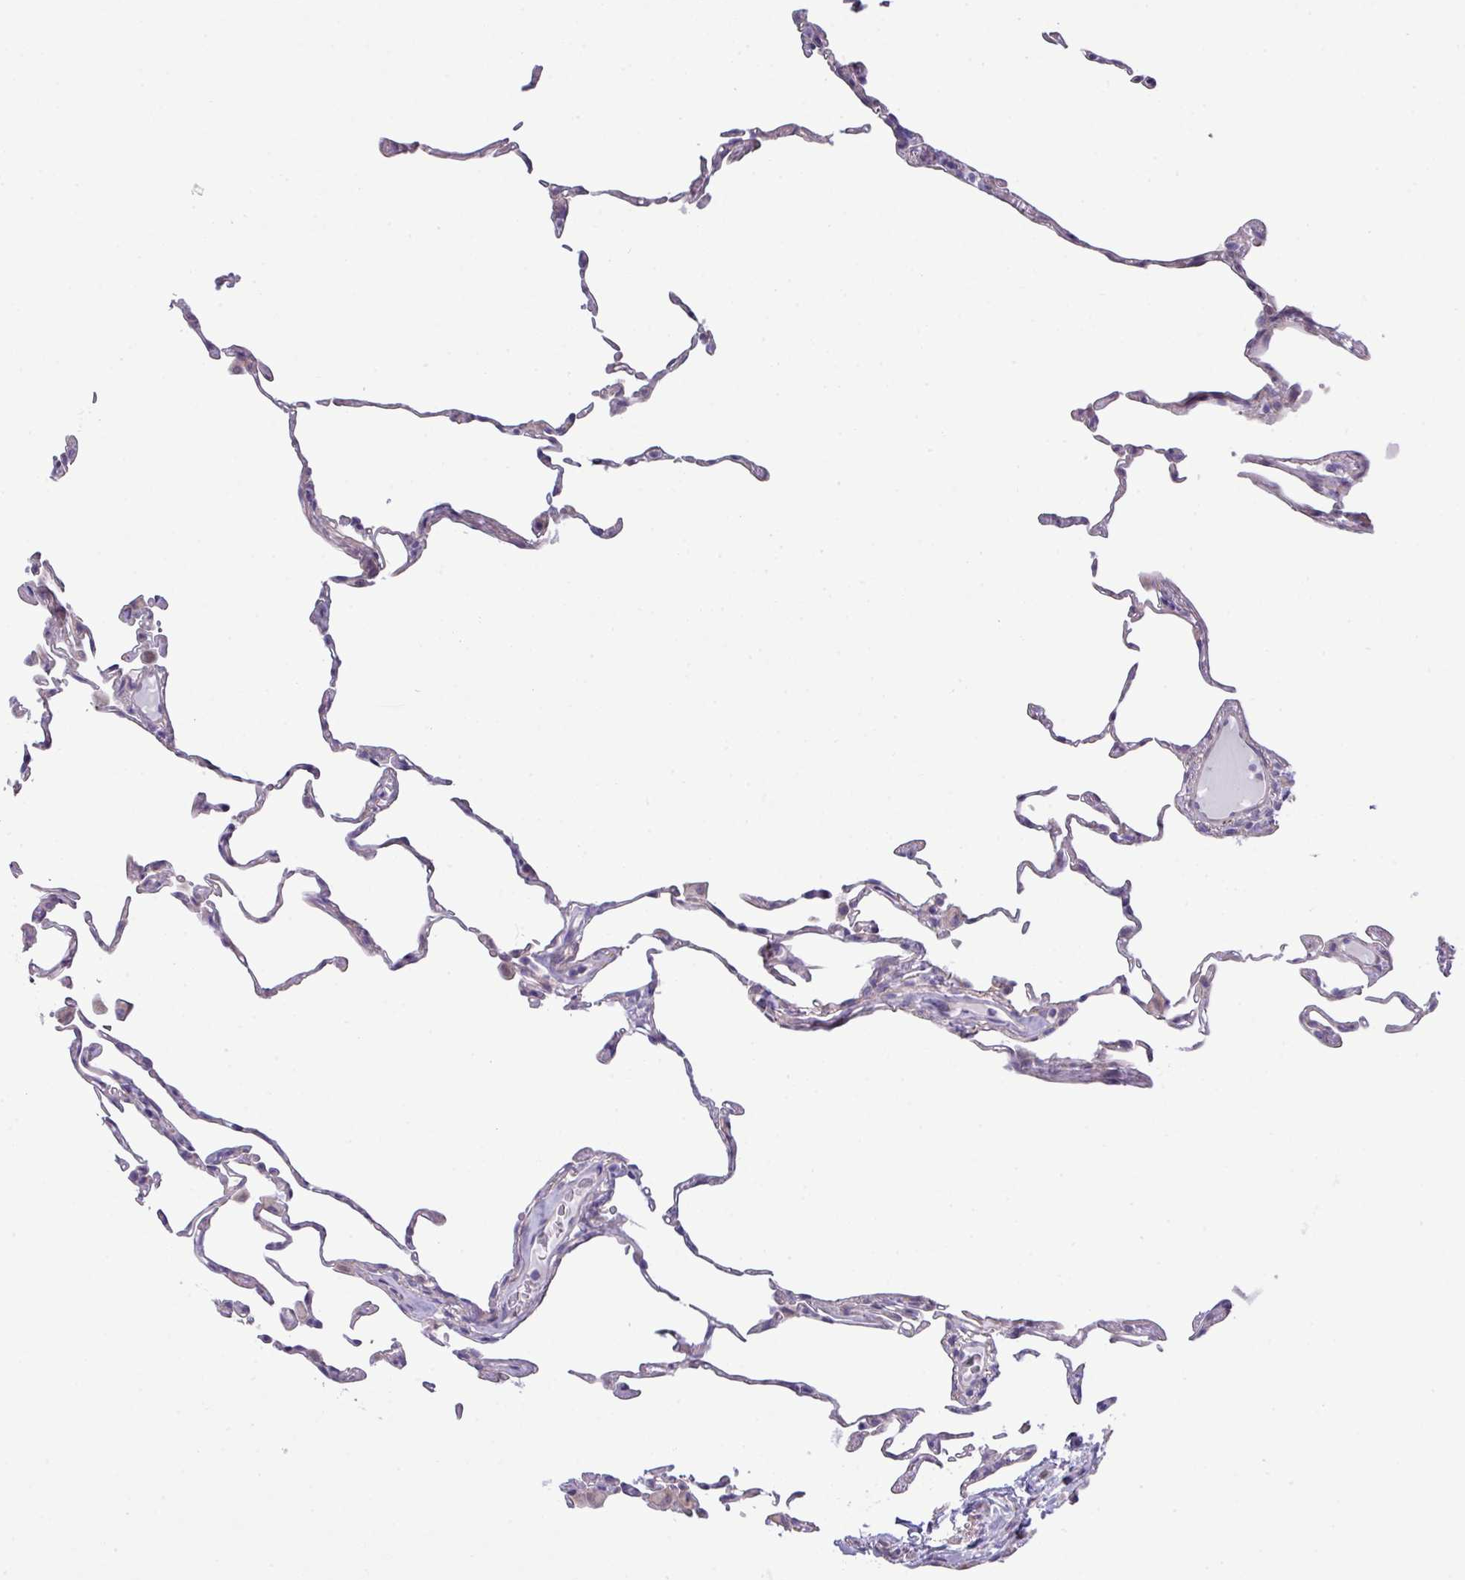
{"staining": {"intensity": "weak", "quantity": "<25%", "location": "cytoplasmic/membranous"}, "tissue": "lung", "cell_type": "Alveolar cells", "image_type": "normal", "snomed": [{"axis": "morphology", "description": "Normal tissue, NOS"}, {"axis": "topography", "description": "Lung"}], "caption": "There is no significant staining in alveolar cells of lung. Brightfield microscopy of IHC stained with DAB (3,3'-diaminobenzidine) (brown) and hematoxylin (blue), captured at high magnification.", "gene": "IRGC", "patient": {"sex": "female", "age": 57}}